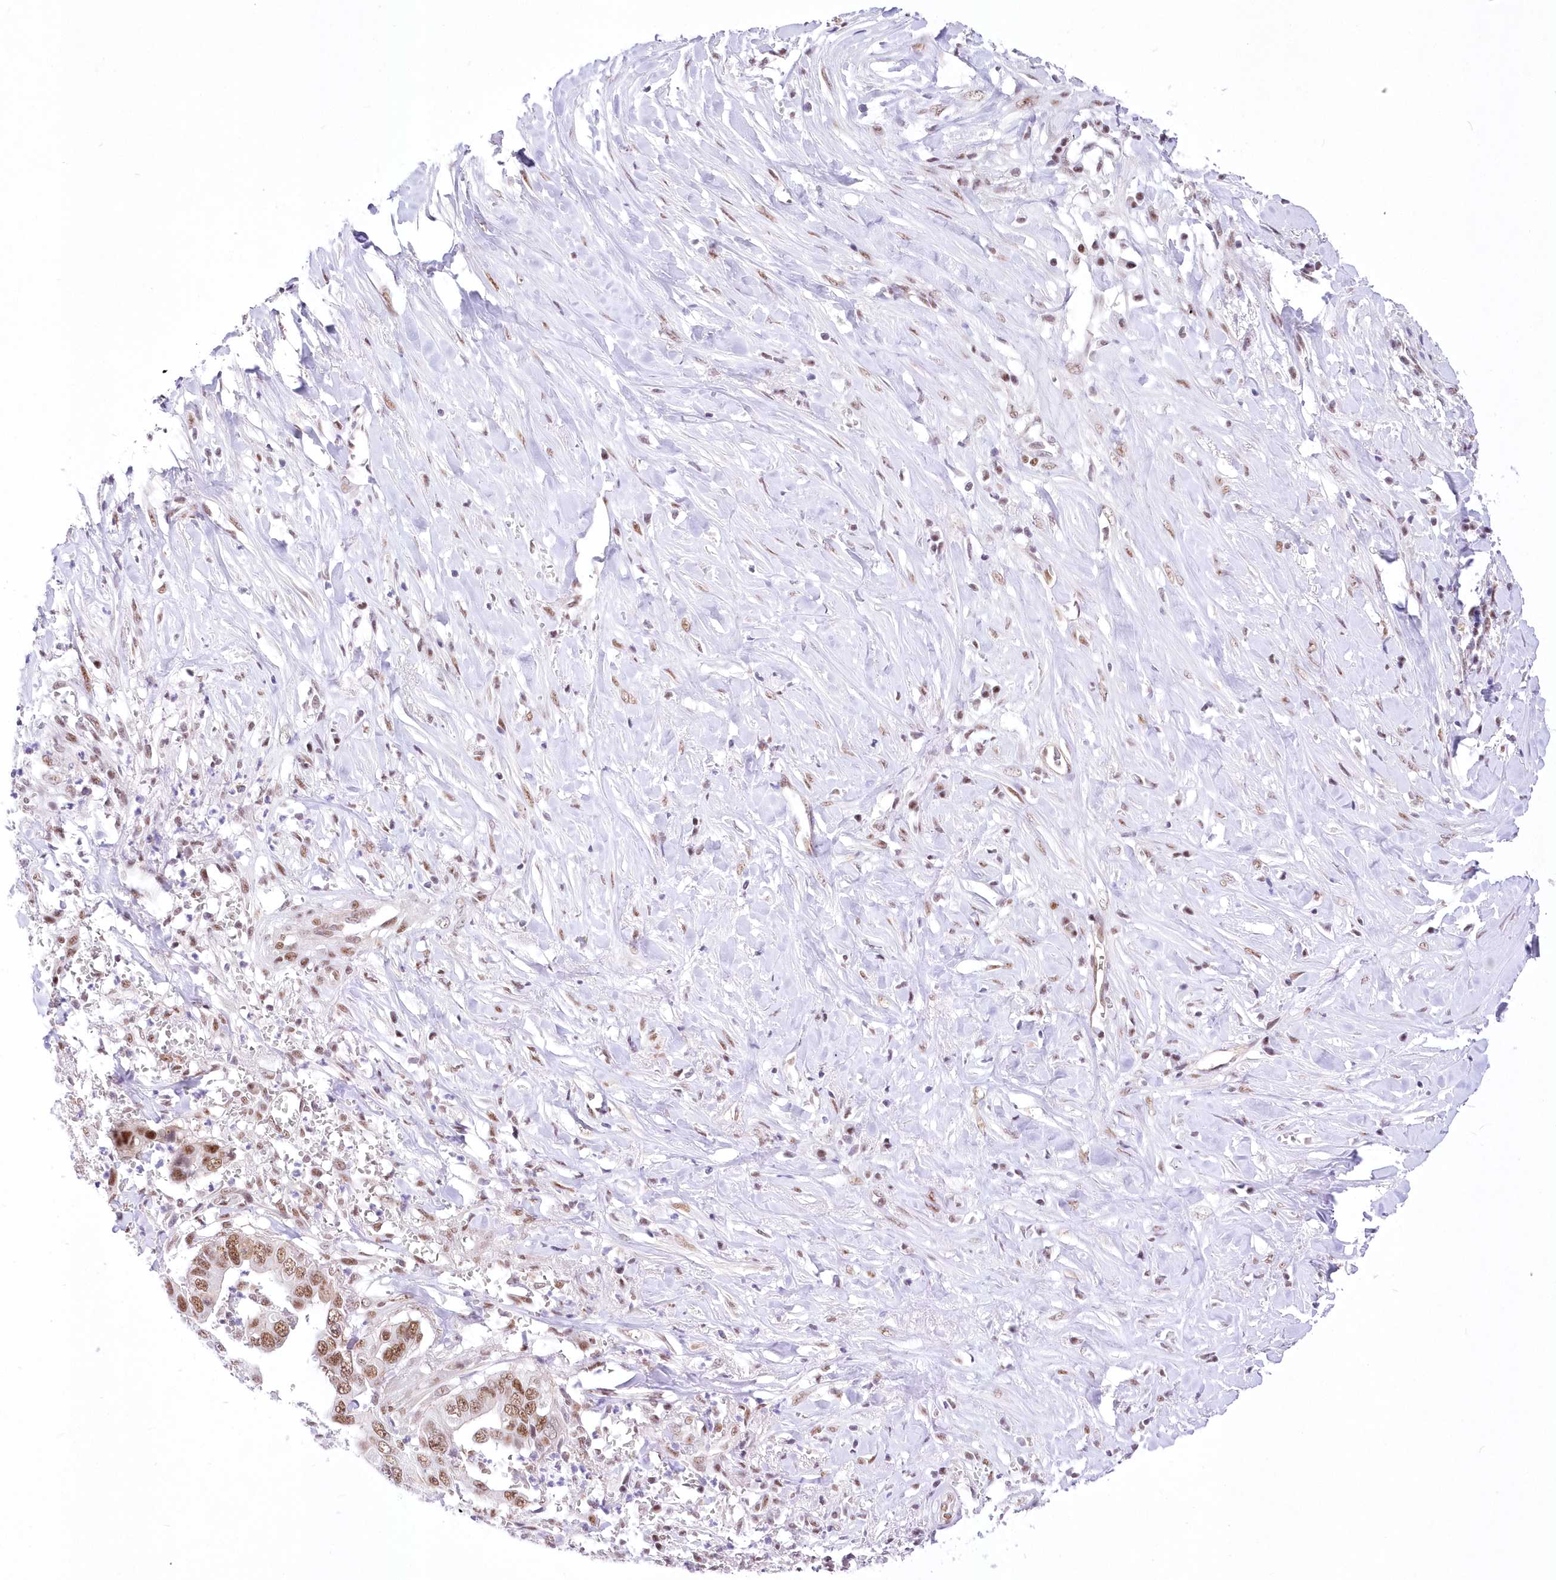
{"staining": {"intensity": "moderate", "quantity": ">75%", "location": "cytoplasmic/membranous"}, "tissue": "liver cancer", "cell_type": "Tumor cells", "image_type": "cancer", "snomed": [{"axis": "morphology", "description": "Cholangiocarcinoma"}, {"axis": "topography", "description": "Liver"}], "caption": "The photomicrograph reveals staining of liver cancer (cholangiocarcinoma), revealing moderate cytoplasmic/membranous protein positivity (brown color) within tumor cells.", "gene": "NSUN2", "patient": {"sex": "female", "age": 79}}